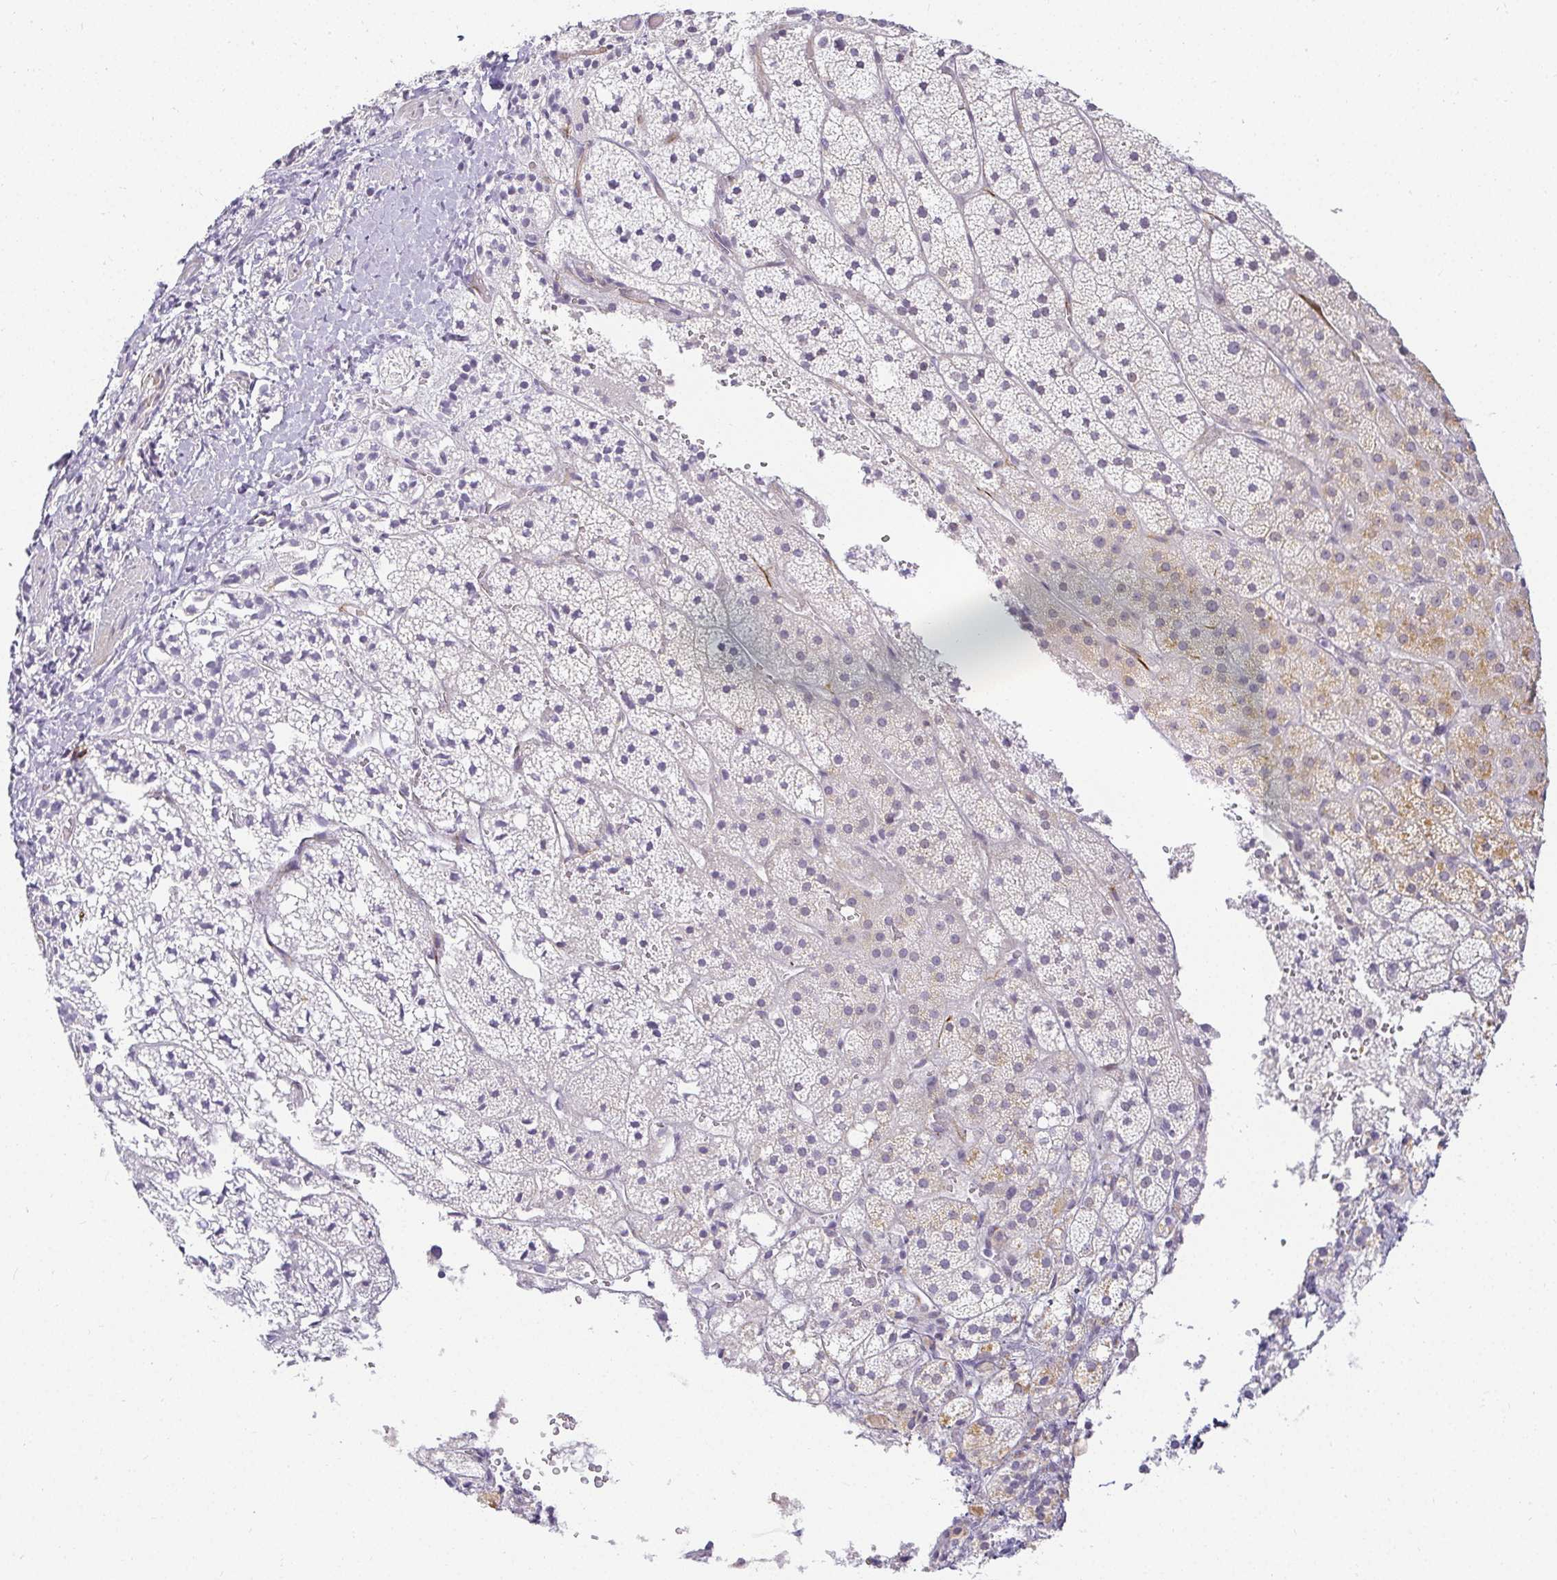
{"staining": {"intensity": "weak", "quantity": "<25%", "location": "cytoplasmic/membranous"}, "tissue": "adrenal gland", "cell_type": "Glandular cells", "image_type": "normal", "snomed": [{"axis": "morphology", "description": "Normal tissue, NOS"}, {"axis": "topography", "description": "Adrenal gland"}], "caption": "Protein analysis of unremarkable adrenal gland shows no significant expression in glandular cells. (DAB immunohistochemistry, high magnification).", "gene": "ACAN", "patient": {"sex": "male", "age": 53}}